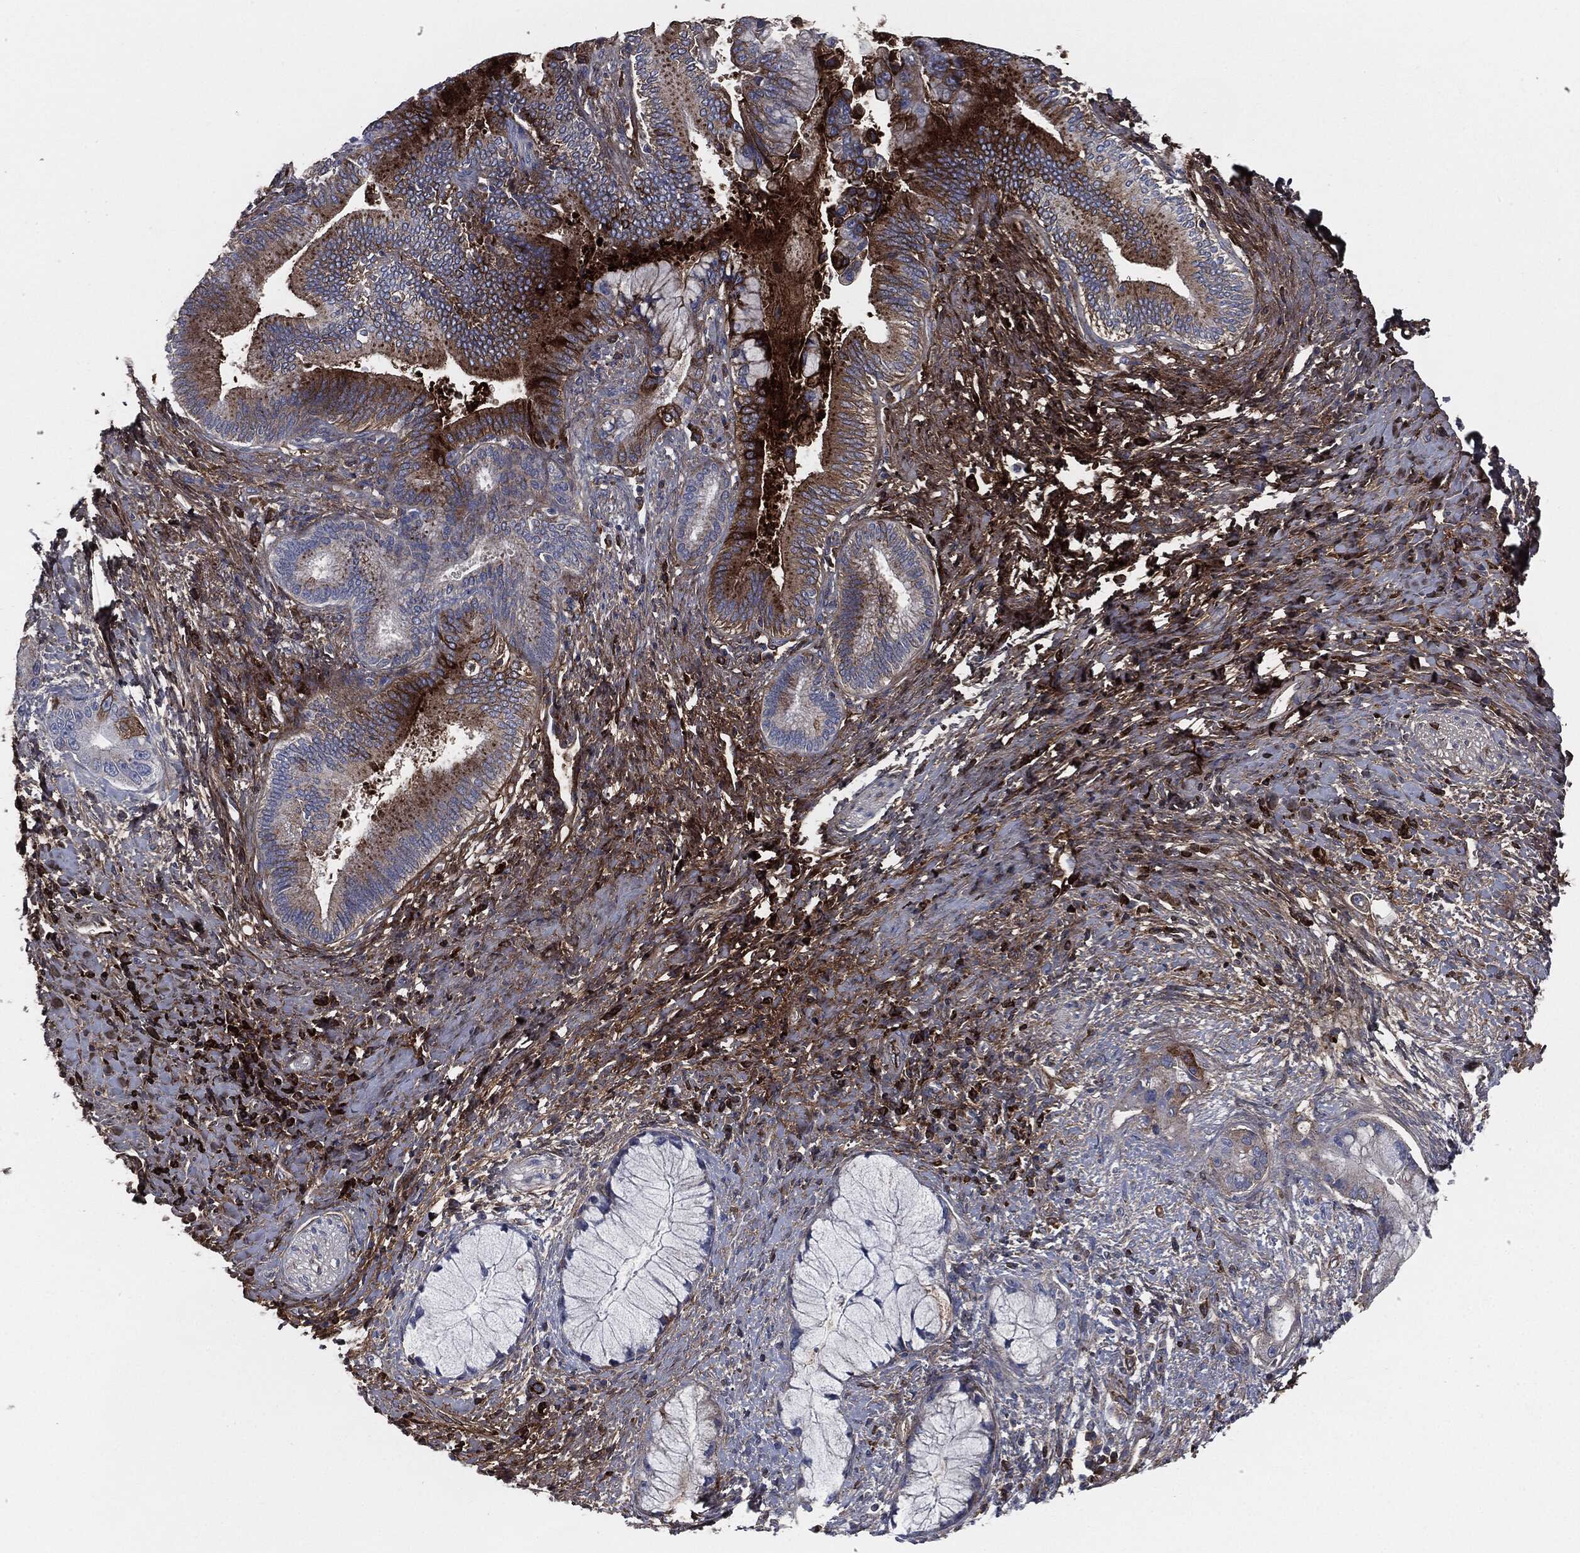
{"staining": {"intensity": "moderate", "quantity": "<25%", "location": "cytoplasmic/membranous"}, "tissue": "liver cancer", "cell_type": "Tumor cells", "image_type": "cancer", "snomed": [{"axis": "morphology", "description": "Normal tissue, NOS"}, {"axis": "morphology", "description": "Cholangiocarcinoma"}, {"axis": "topography", "description": "Liver"}, {"axis": "topography", "description": "Peripheral nerve tissue"}], "caption": "Cholangiocarcinoma (liver) stained with a brown dye reveals moderate cytoplasmic/membranous positive expression in approximately <25% of tumor cells.", "gene": "APOB", "patient": {"sex": "male", "age": 50}}